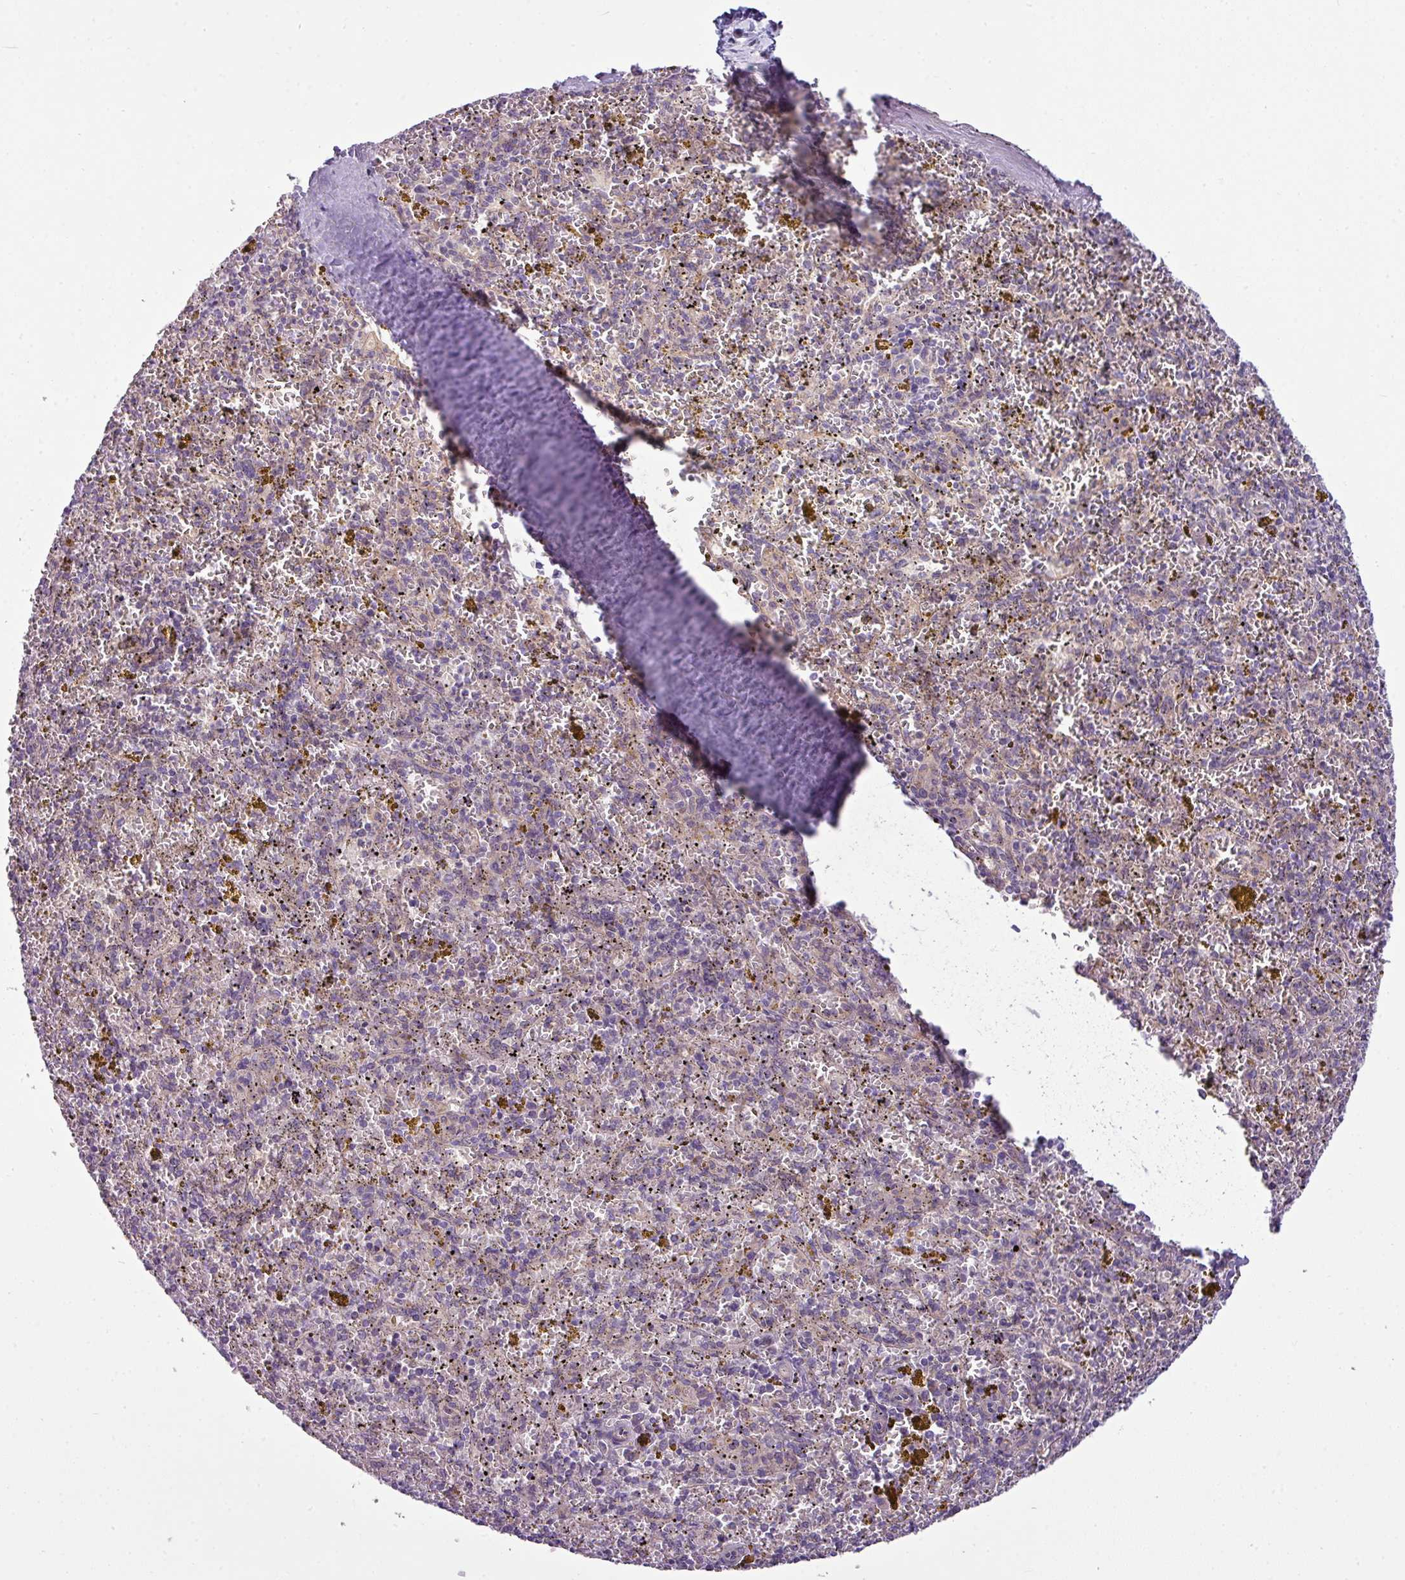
{"staining": {"intensity": "negative", "quantity": "none", "location": "none"}, "tissue": "spleen", "cell_type": "Cells in red pulp", "image_type": "normal", "snomed": [{"axis": "morphology", "description": "Normal tissue, NOS"}, {"axis": "topography", "description": "Spleen"}], "caption": "Immunohistochemistry image of normal spleen: human spleen stained with DAB reveals no significant protein expression in cells in red pulp.", "gene": "TOR1AIP2", "patient": {"sex": "male", "age": 57}}